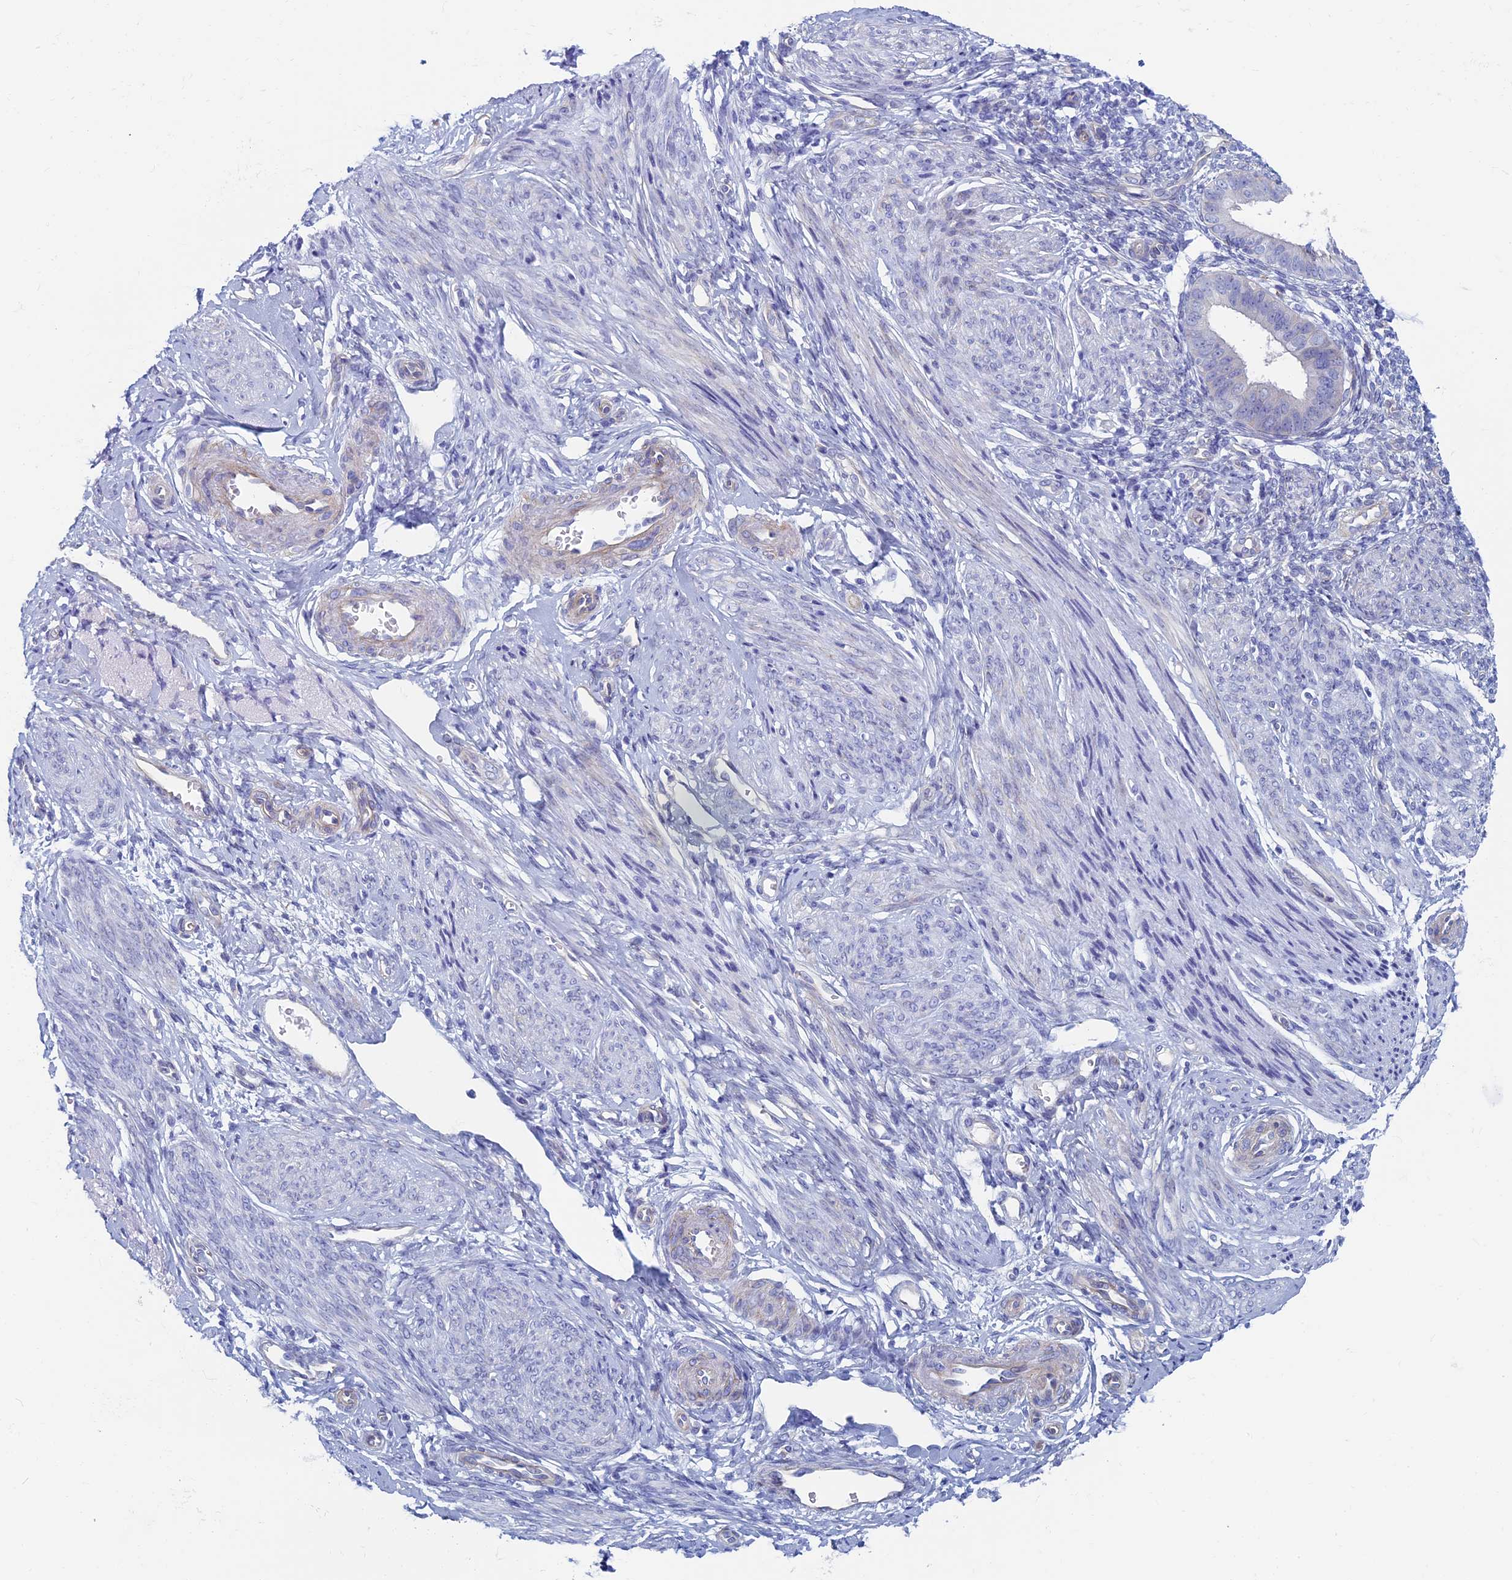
{"staining": {"intensity": "negative", "quantity": "none", "location": "none"}, "tissue": "endometrium", "cell_type": "Cells in endometrial stroma", "image_type": "normal", "snomed": [{"axis": "morphology", "description": "Normal tissue, NOS"}, {"axis": "topography", "description": "Uterus"}, {"axis": "topography", "description": "Endometrium"}], "caption": "Image shows no significant protein expression in cells in endometrial stroma of benign endometrium.", "gene": "MAGEB6", "patient": {"sex": "female", "age": 48}}